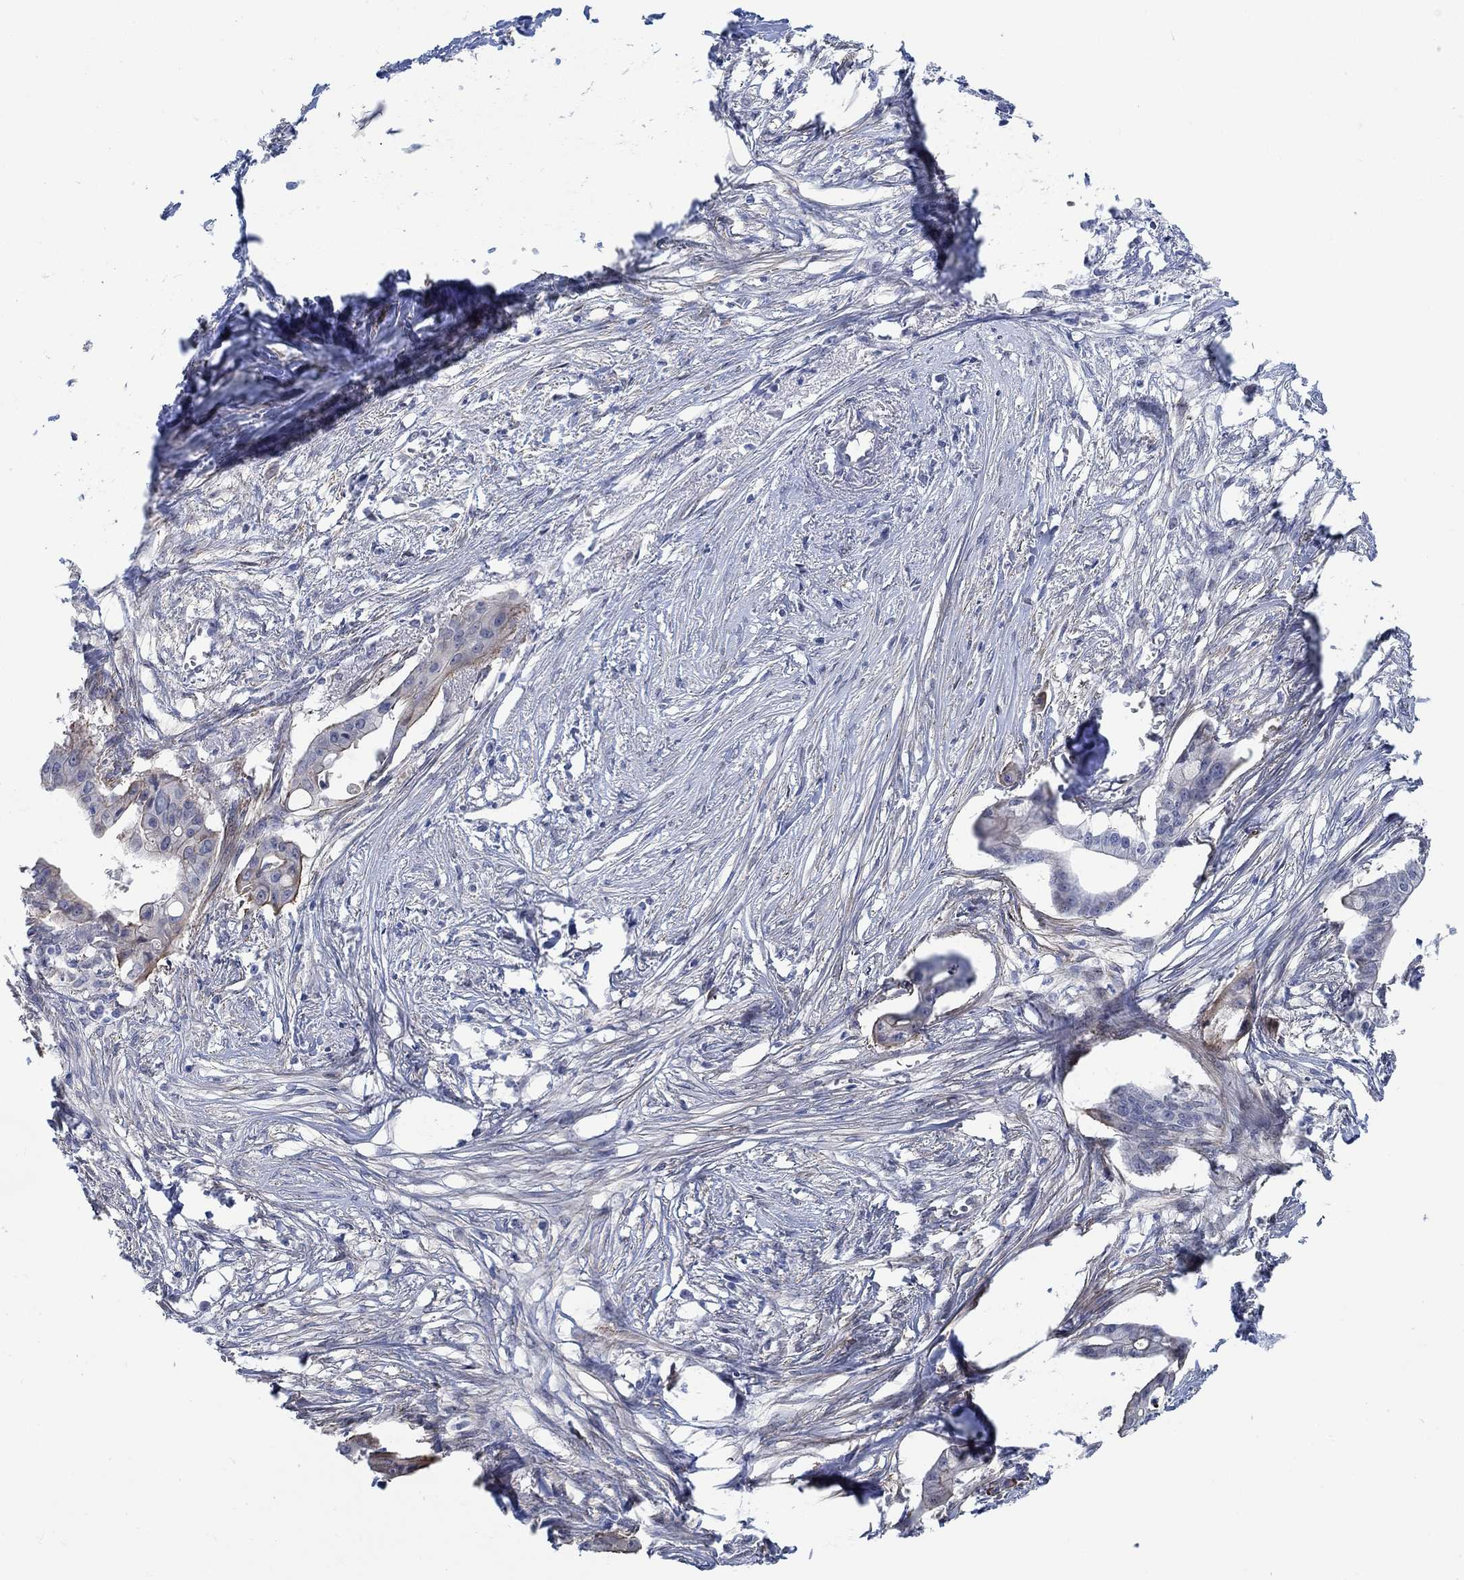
{"staining": {"intensity": "strong", "quantity": "<25%", "location": "cytoplasmic/membranous"}, "tissue": "pancreatic cancer", "cell_type": "Tumor cells", "image_type": "cancer", "snomed": [{"axis": "morphology", "description": "Normal tissue, NOS"}, {"axis": "morphology", "description": "Adenocarcinoma, NOS"}, {"axis": "topography", "description": "Pancreas"}], "caption": "Immunohistochemistry image of neoplastic tissue: human adenocarcinoma (pancreatic) stained using IHC exhibits medium levels of strong protein expression localized specifically in the cytoplasmic/membranous of tumor cells, appearing as a cytoplasmic/membranous brown color.", "gene": "KCNH8", "patient": {"sex": "female", "age": 58}}